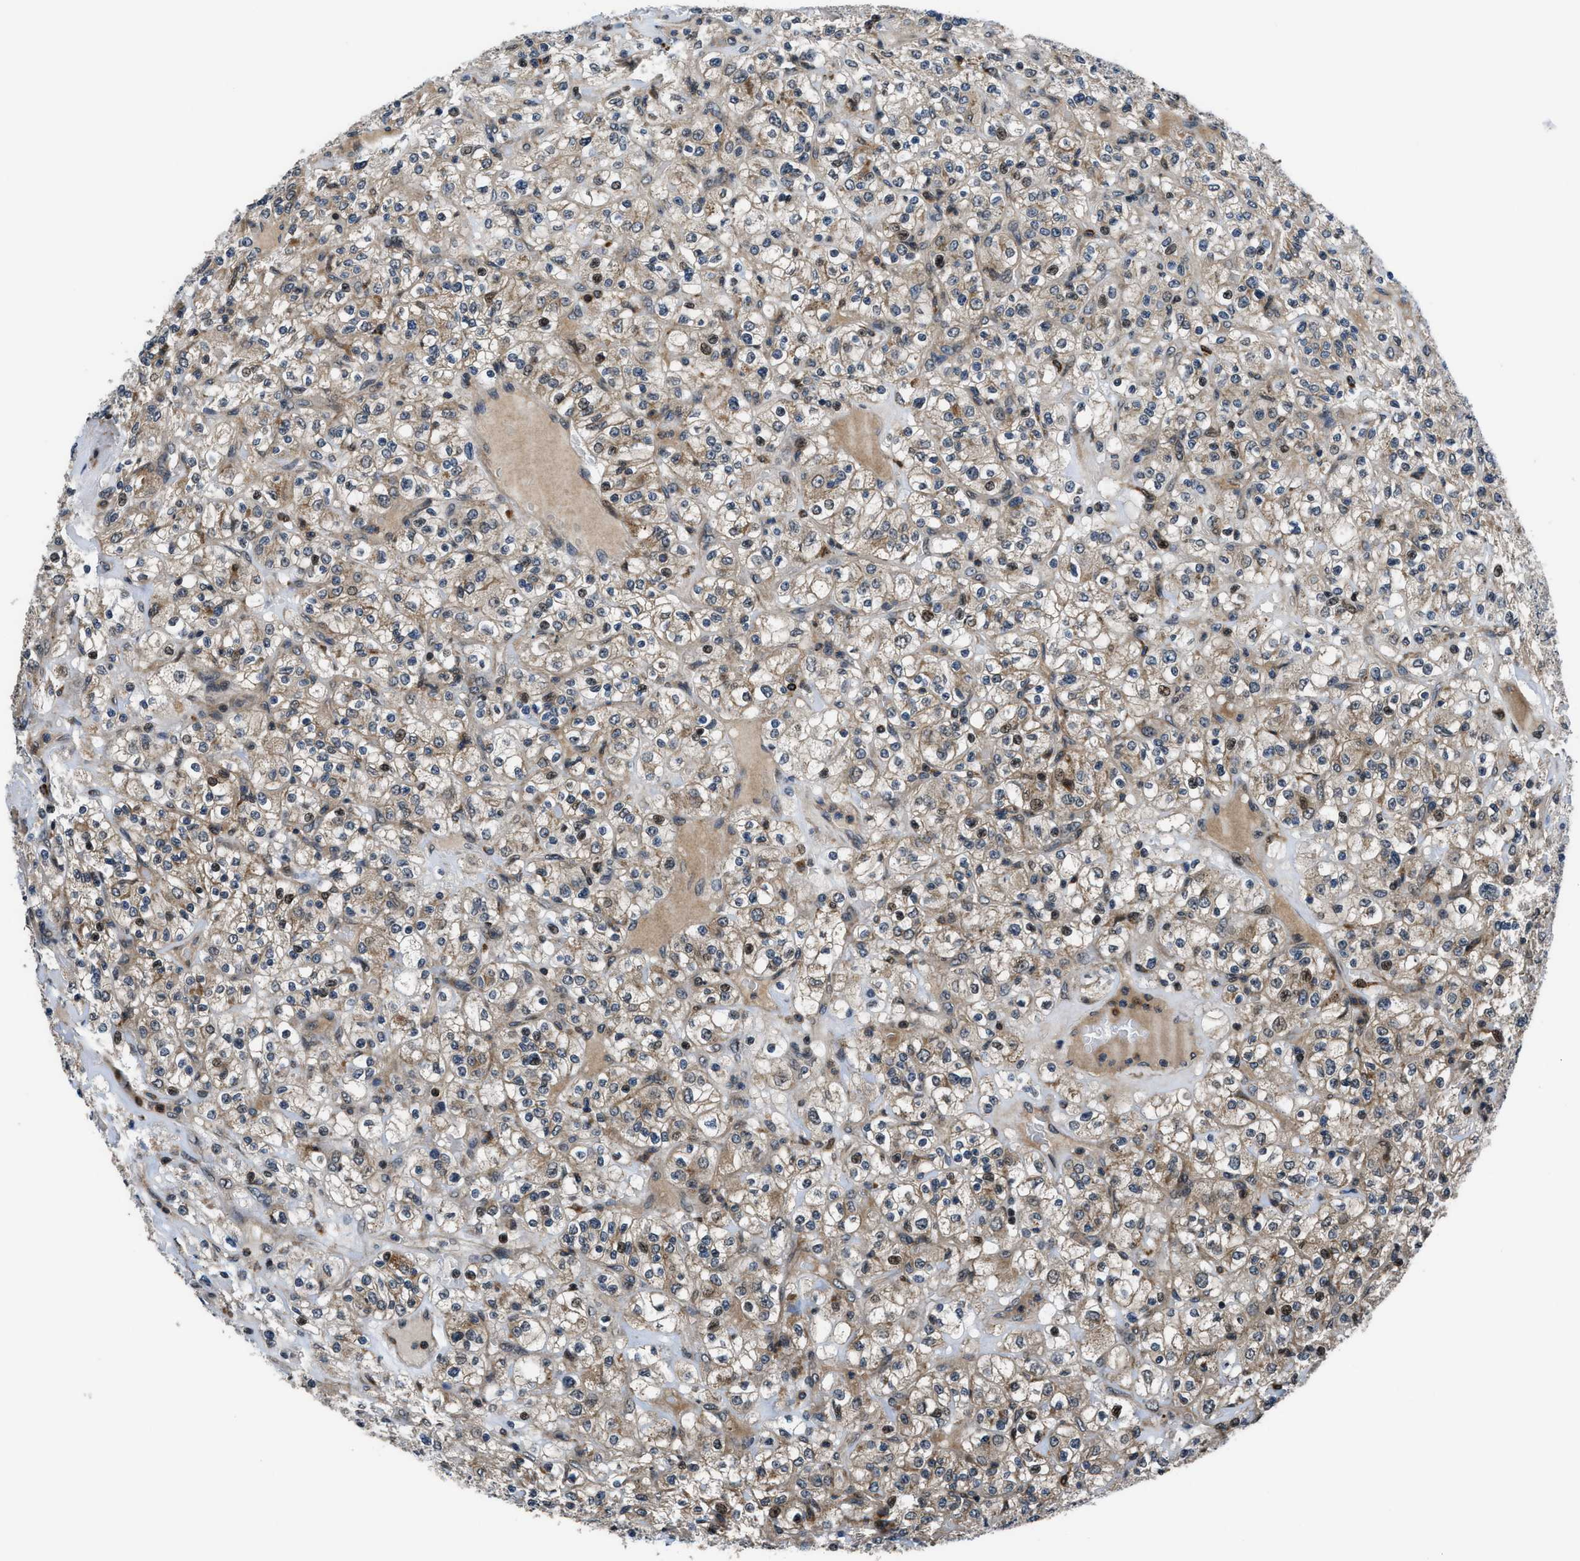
{"staining": {"intensity": "weak", "quantity": ">75%", "location": "cytoplasmic/membranous"}, "tissue": "renal cancer", "cell_type": "Tumor cells", "image_type": "cancer", "snomed": [{"axis": "morphology", "description": "Normal tissue, NOS"}, {"axis": "morphology", "description": "Adenocarcinoma, NOS"}, {"axis": "topography", "description": "Kidney"}], "caption": "A high-resolution image shows immunohistochemistry staining of renal adenocarcinoma, which shows weak cytoplasmic/membranous positivity in approximately >75% of tumor cells.", "gene": "CTBS", "patient": {"sex": "female", "age": 72}}